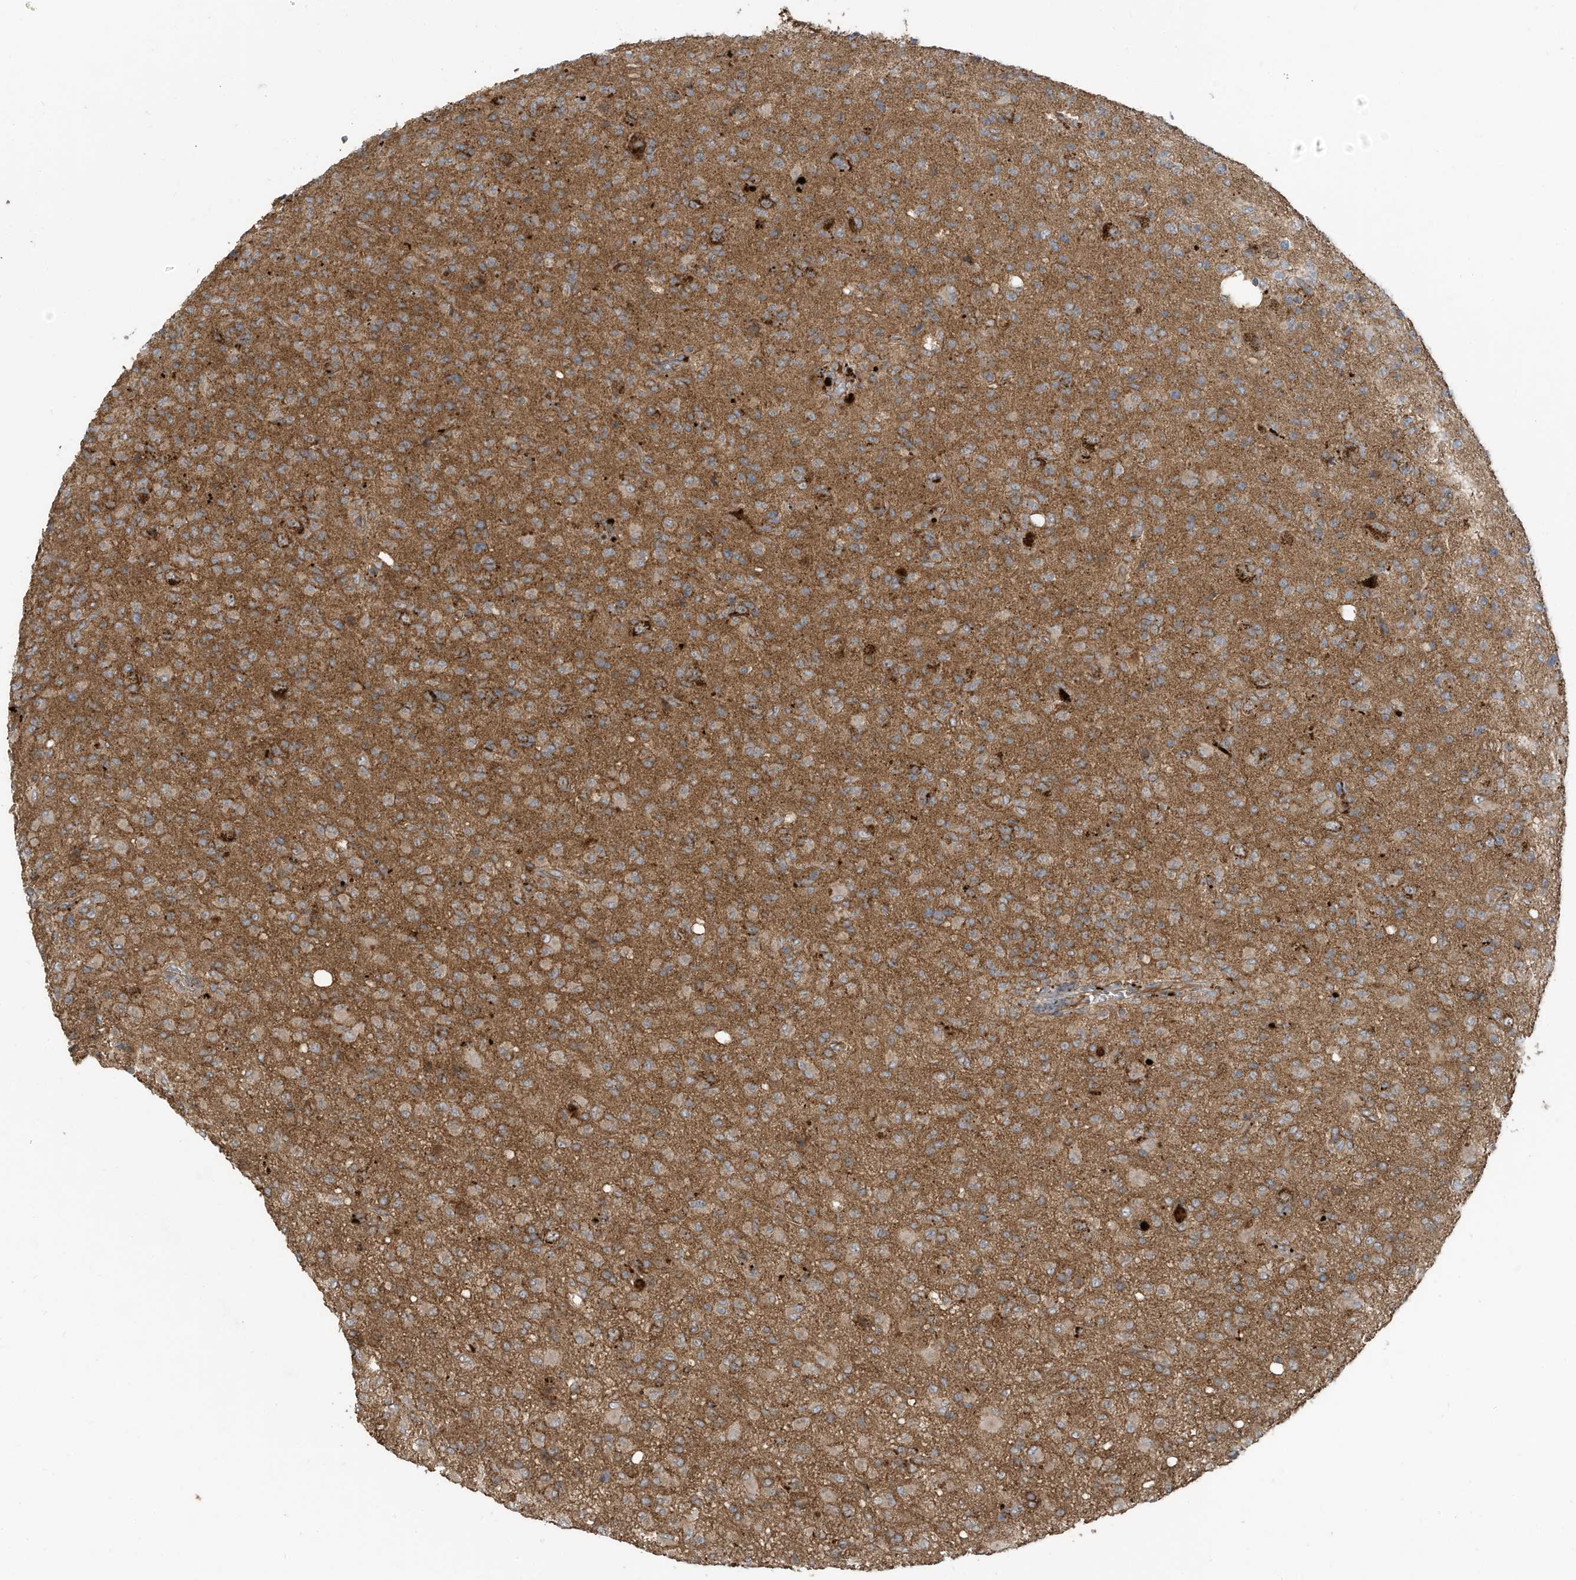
{"staining": {"intensity": "moderate", "quantity": ">75%", "location": "cytoplasmic/membranous"}, "tissue": "glioma", "cell_type": "Tumor cells", "image_type": "cancer", "snomed": [{"axis": "morphology", "description": "Glioma, malignant, High grade"}, {"axis": "topography", "description": "Brain"}], "caption": "DAB immunohistochemical staining of human malignant glioma (high-grade) demonstrates moderate cytoplasmic/membranous protein staining in approximately >75% of tumor cells. The protein is shown in brown color, while the nuclei are stained blue.", "gene": "C2orf74", "patient": {"sex": "female", "age": 57}}